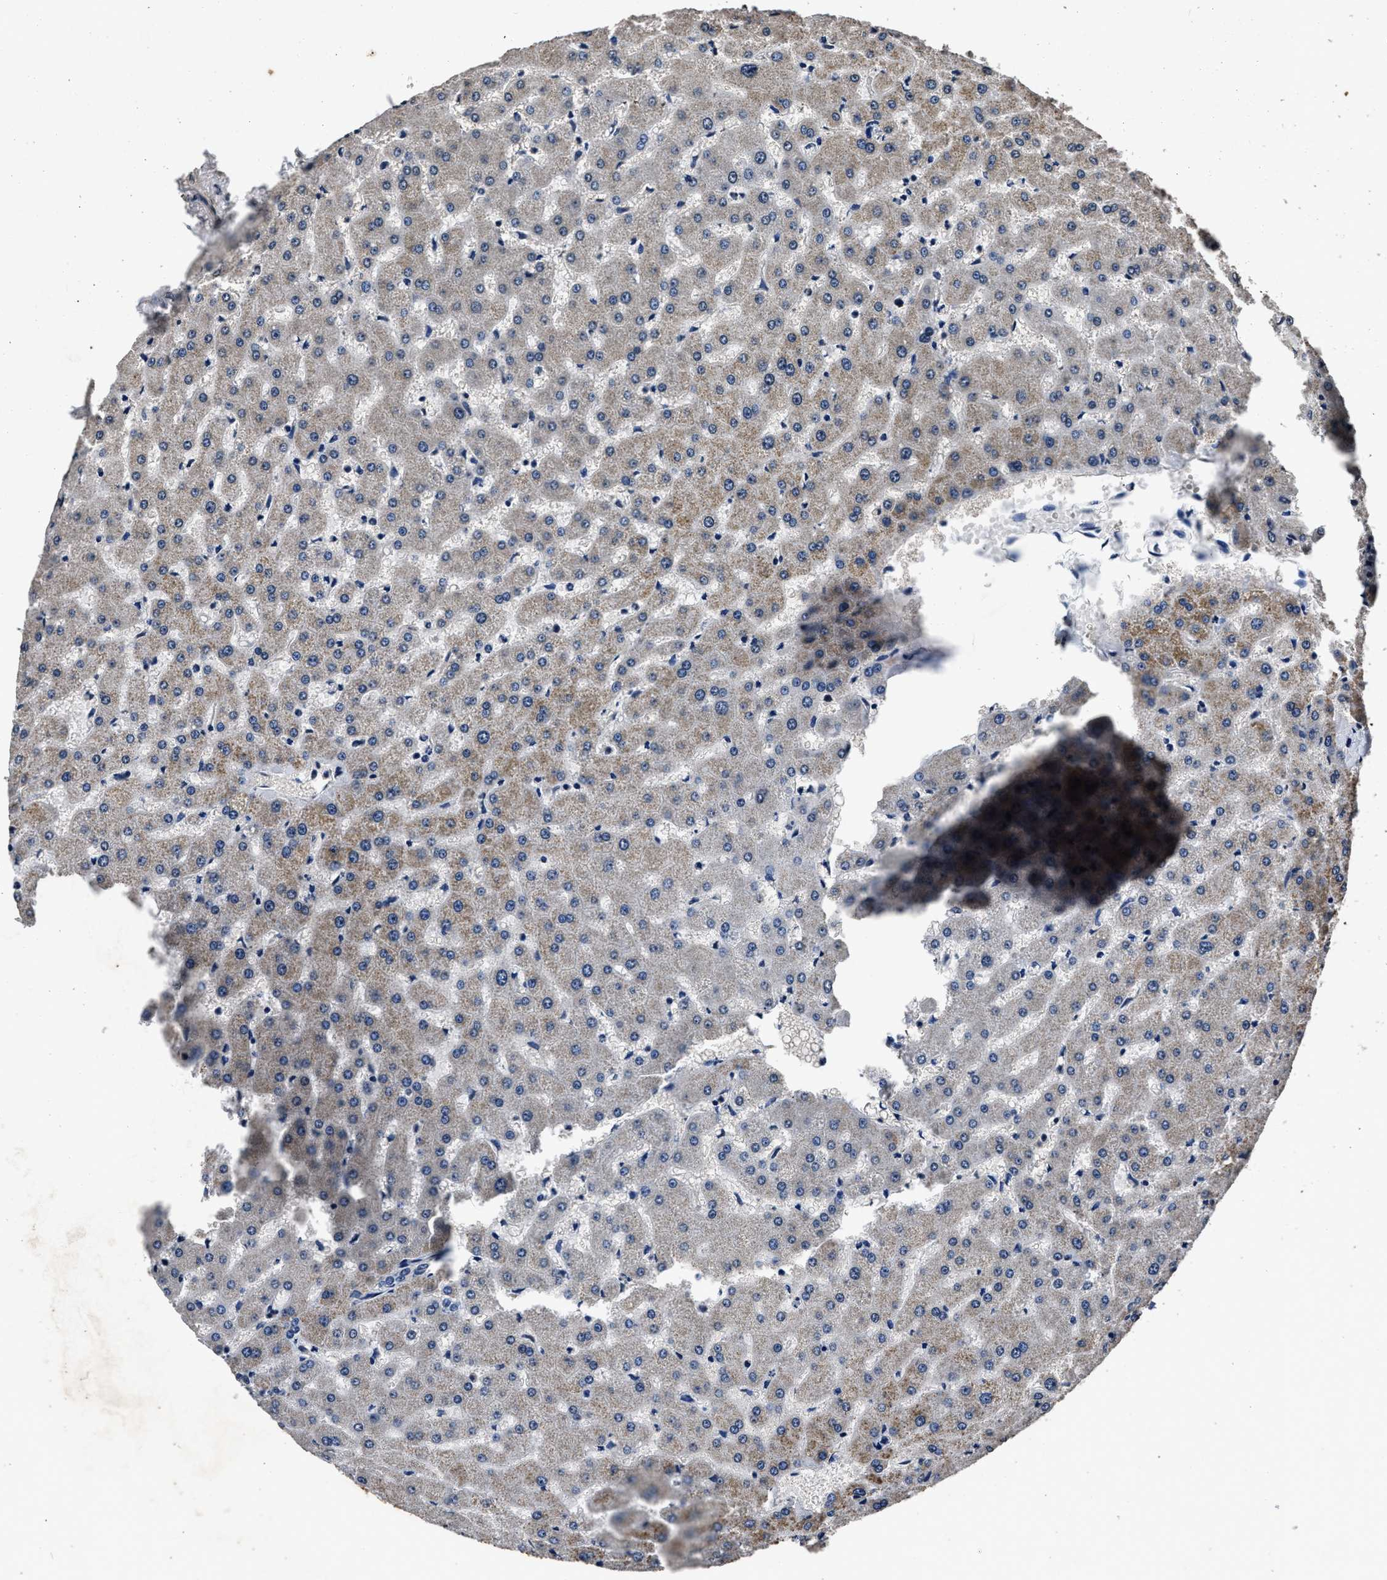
{"staining": {"intensity": "negative", "quantity": "none", "location": "none"}, "tissue": "liver", "cell_type": "Cholangiocytes", "image_type": "normal", "snomed": [{"axis": "morphology", "description": "Normal tissue, NOS"}, {"axis": "topography", "description": "Liver"}], "caption": "DAB immunohistochemical staining of normal liver demonstrates no significant positivity in cholangiocytes.", "gene": "CSTF1", "patient": {"sex": "female", "age": 63}}